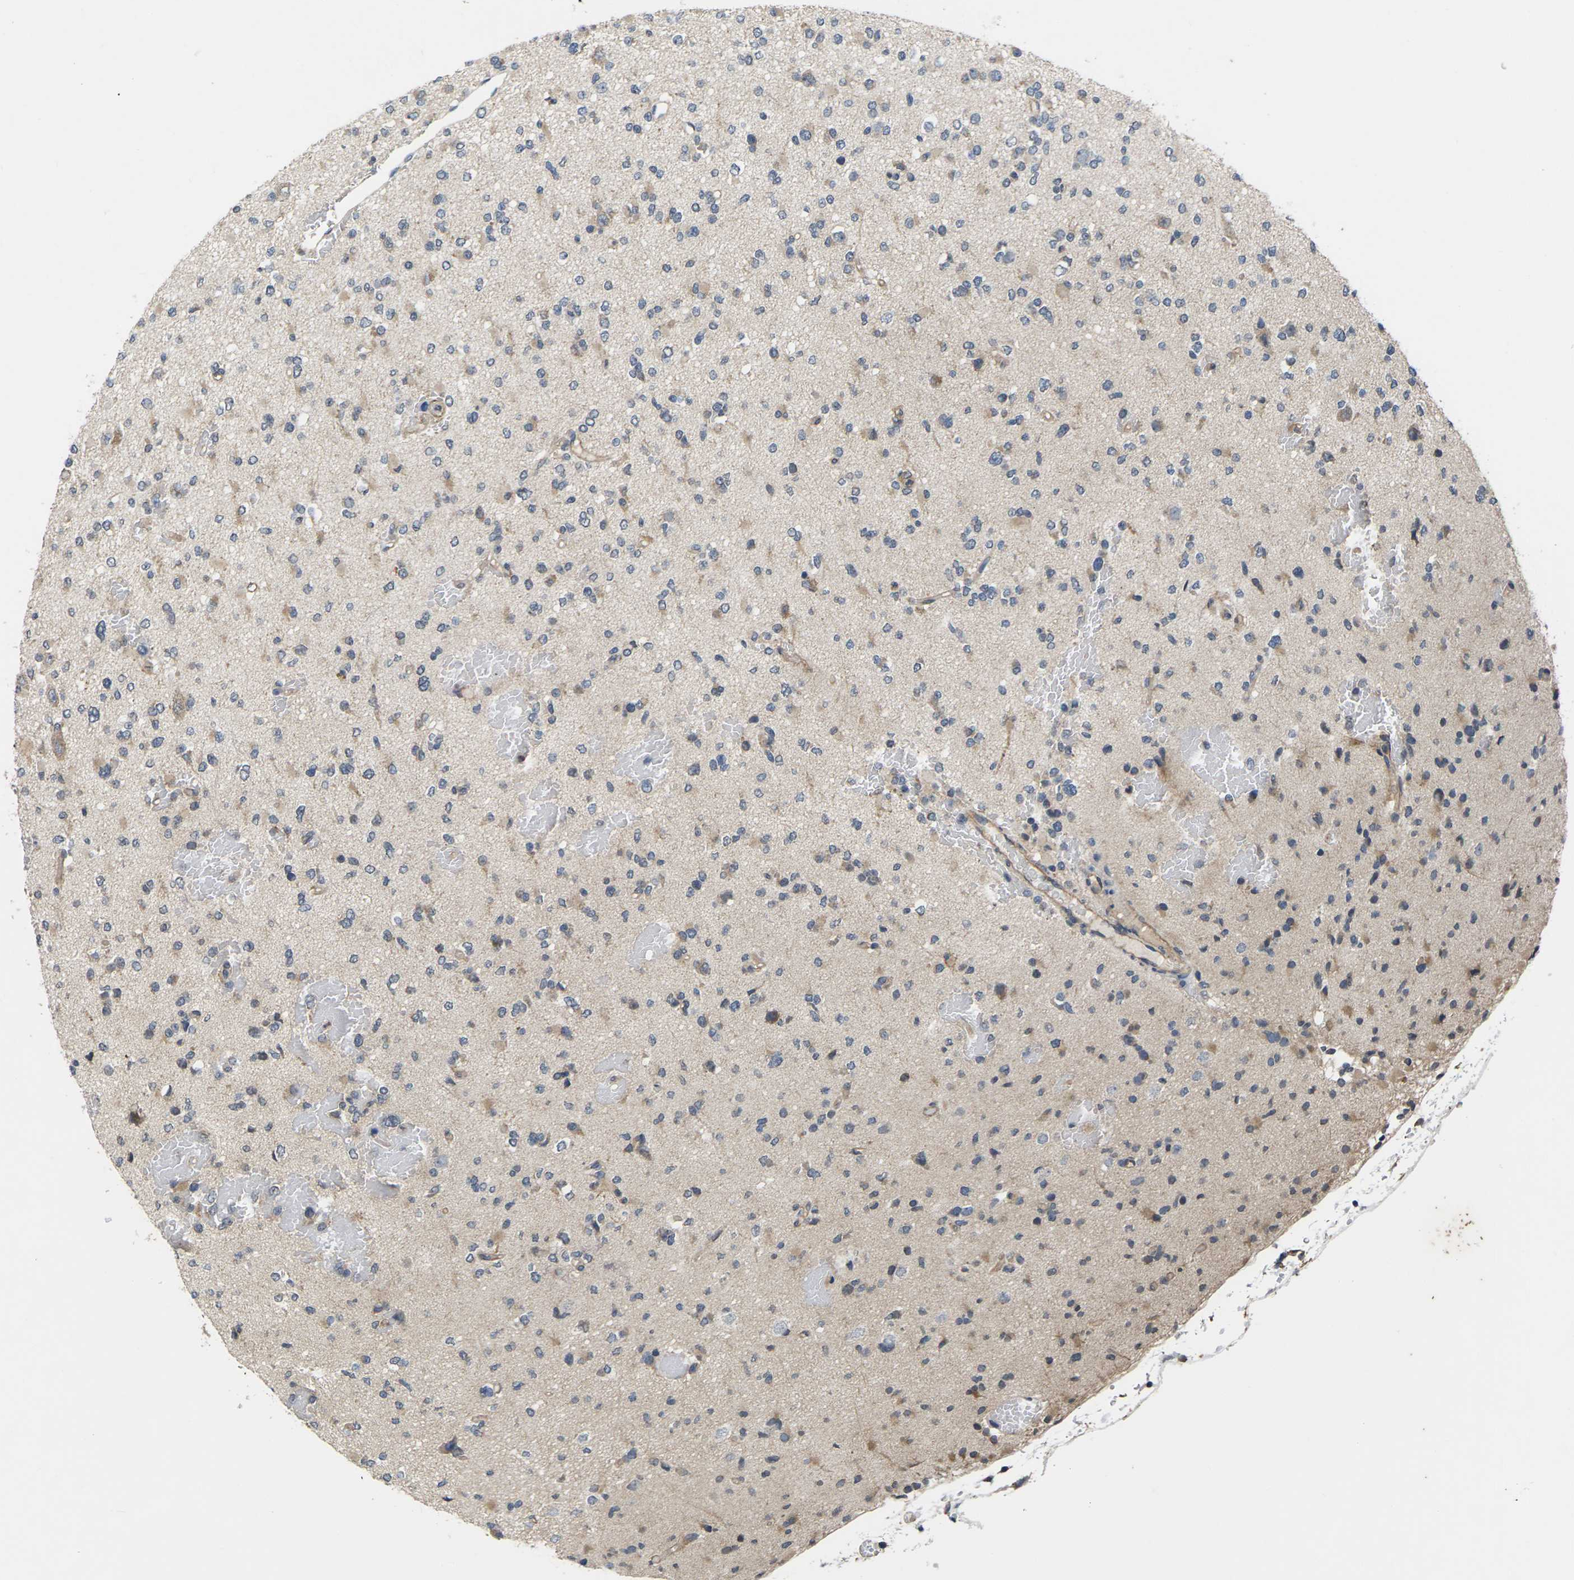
{"staining": {"intensity": "moderate", "quantity": "25%-75%", "location": "cytoplasmic/membranous"}, "tissue": "glioma", "cell_type": "Tumor cells", "image_type": "cancer", "snomed": [{"axis": "morphology", "description": "Glioma, malignant, Low grade"}, {"axis": "topography", "description": "Brain"}], "caption": "Human low-grade glioma (malignant) stained with a protein marker demonstrates moderate staining in tumor cells.", "gene": "DKK2", "patient": {"sex": "female", "age": 22}}